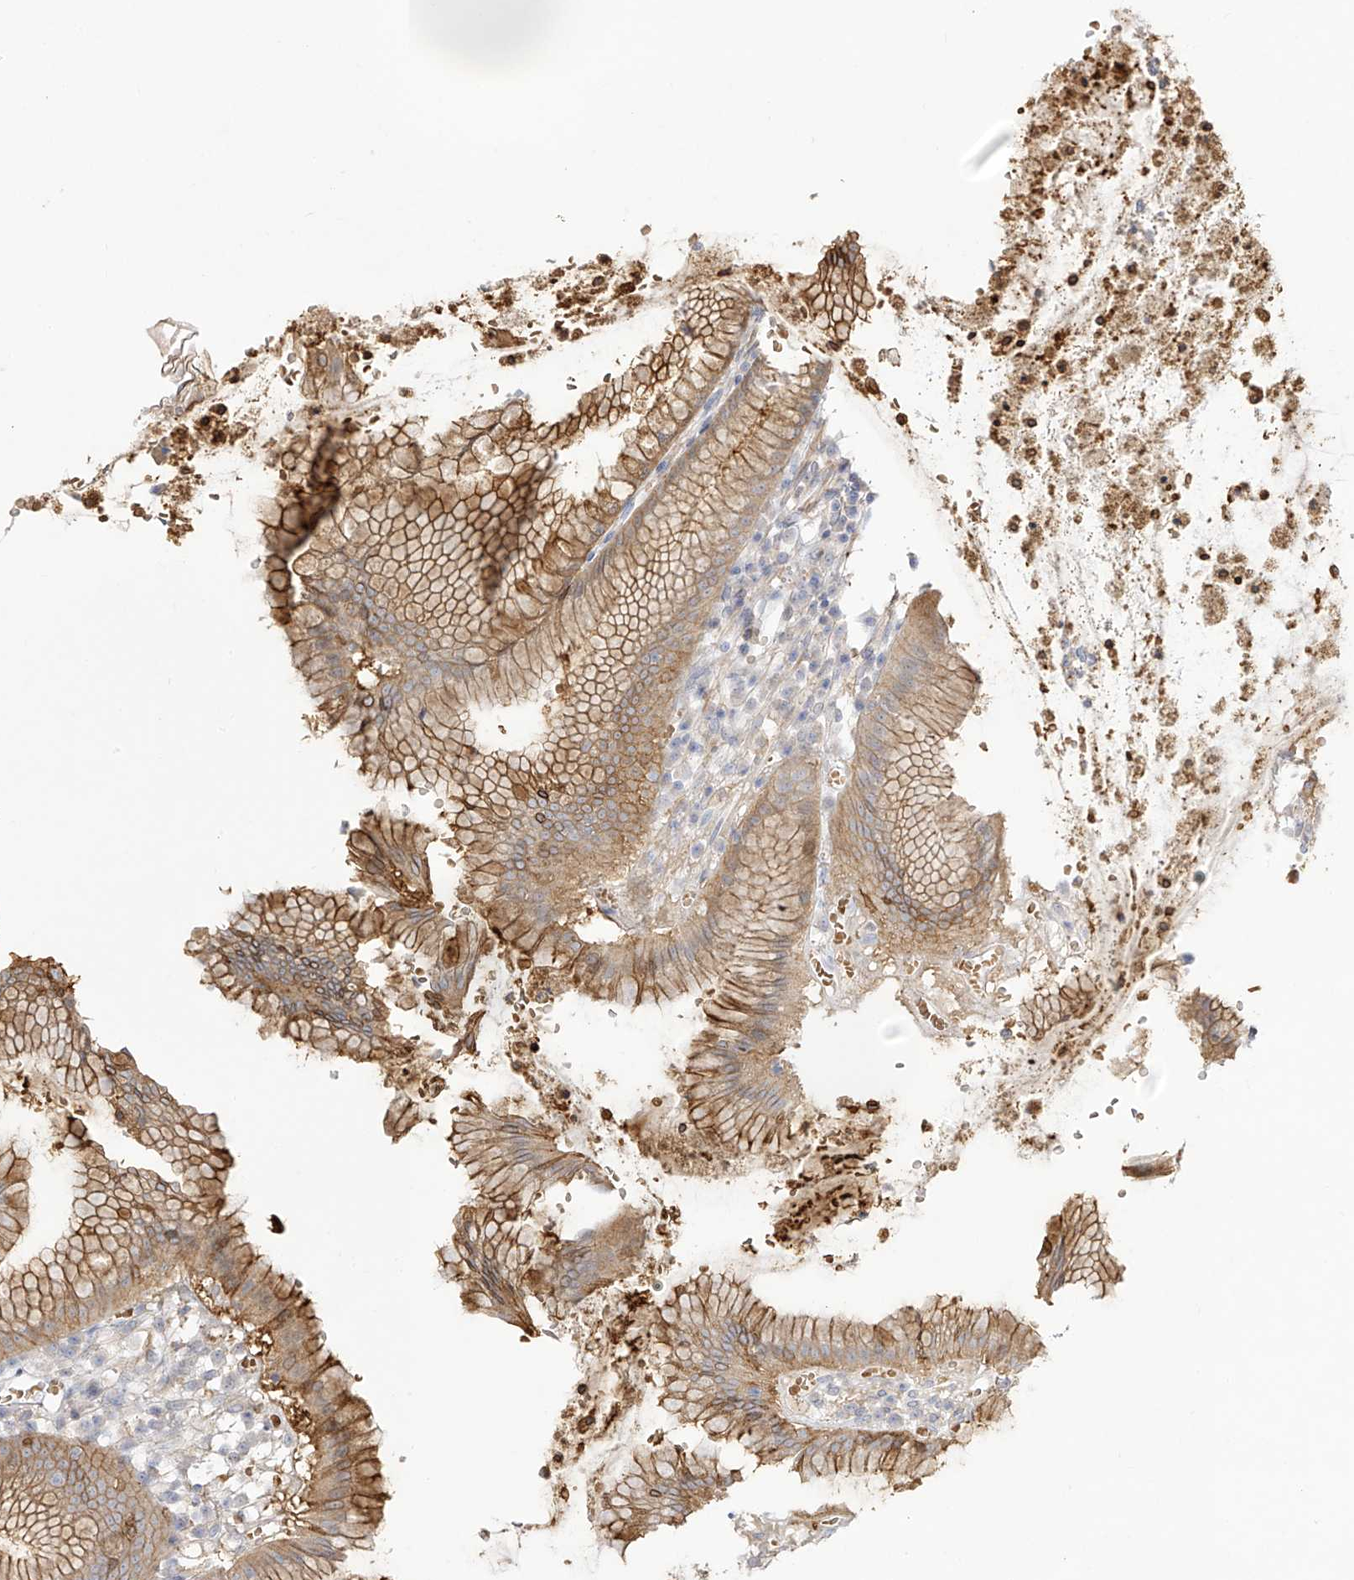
{"staining": {"intensity": "moderate", "quantity": "25%-75%", "location": "cytoplasmic/membranous"}, "tissue": "stomach", "cell_type": "Glandular cells", "image_type": "normal", "snomed": [{"axis": "morphology", "description": "Normal tissue, NOS"}, {"axis": "topography", "description": "Stomach"}], "caption": "Protein expression analysis of normal stomach reveals moderate cytoplasmic/membranous expression in about 25%-75% of glandular cells. Nuclei are stained in blue.", "gene": "ZGRF1", "patient": {"sex": "male", "age": 55}}